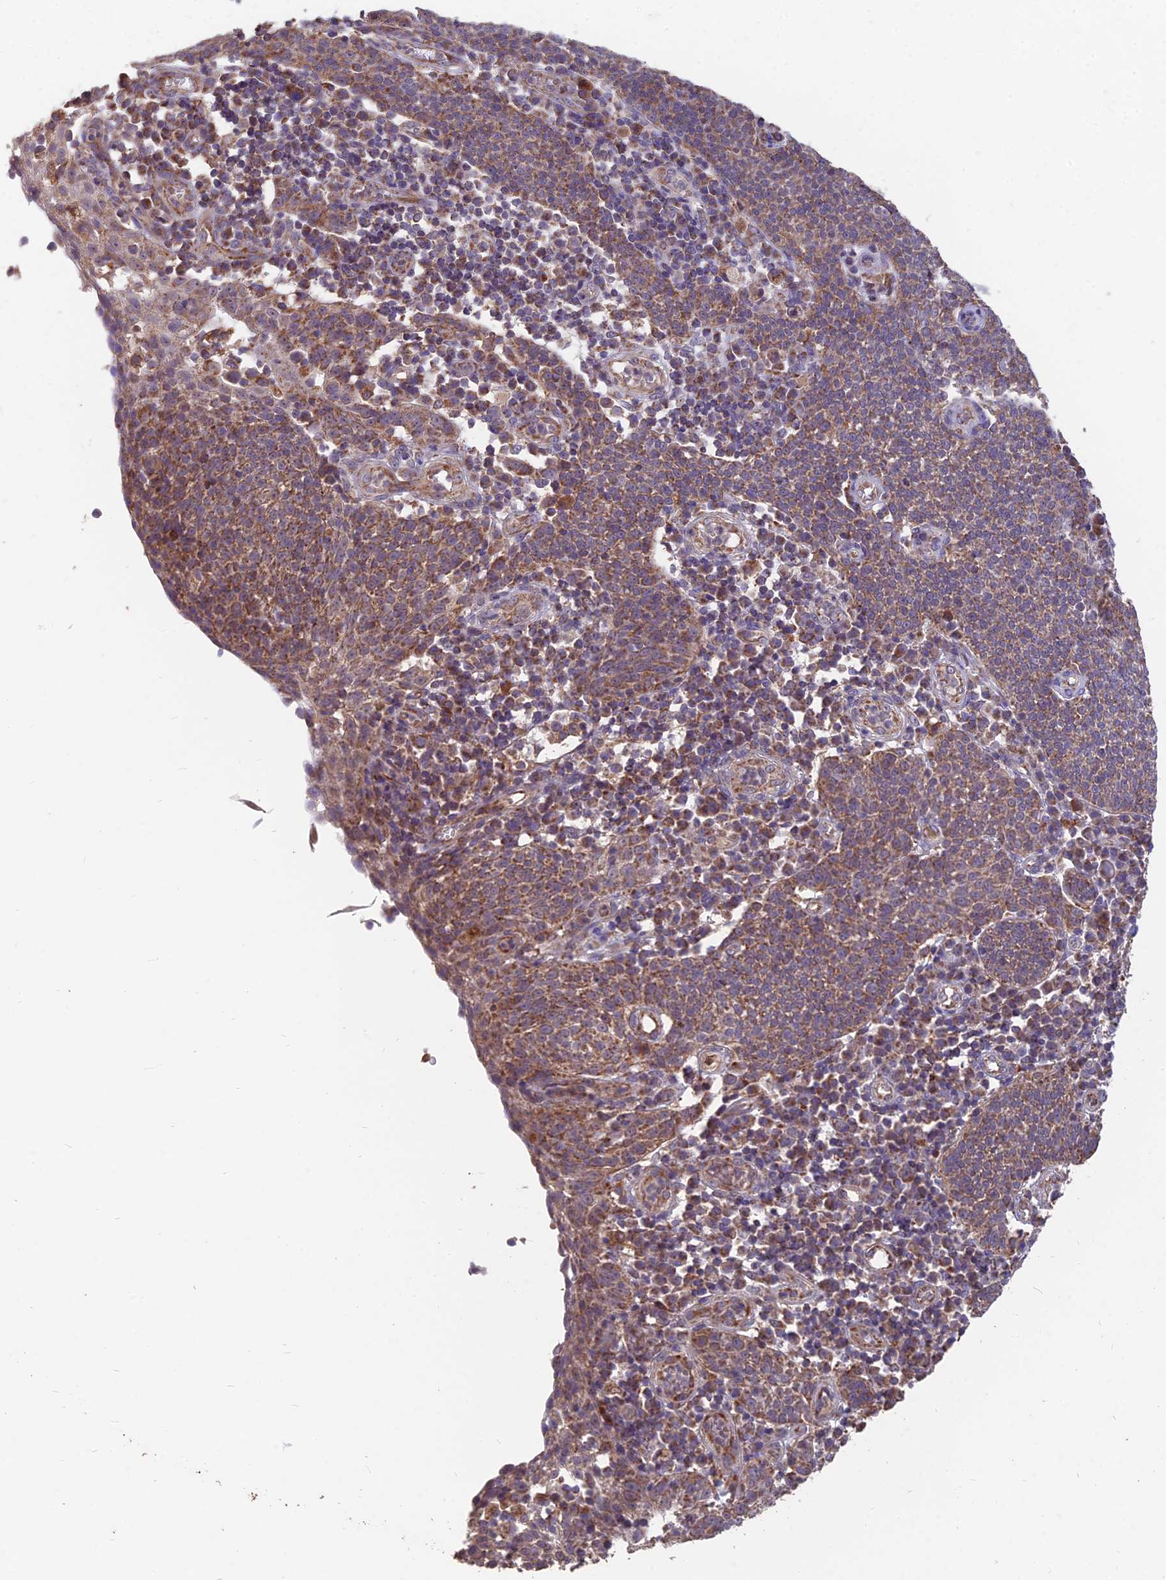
{"staining": {"intensity": "moderate", "quantity": "25%-75%", "location": "cytoplasmic/membranous"}, "tissue": "cervical cancer", "cell_type": "Tumor cells", "image_type": "cancer", "snomed": [{"axis": "morphology", "description": "Squamous cell carcinoma, NOS"}, {"axis": "topography", "description": "Cervix"}], "caption": "Cervical cancer was stained to show a protein in brown. There is medium levels of moderate cytoplasmic/membranous staining in about 25%-75% of tumor cells.", "gene": "IFT22", "patient": {"sex": "female", "age": 34}}